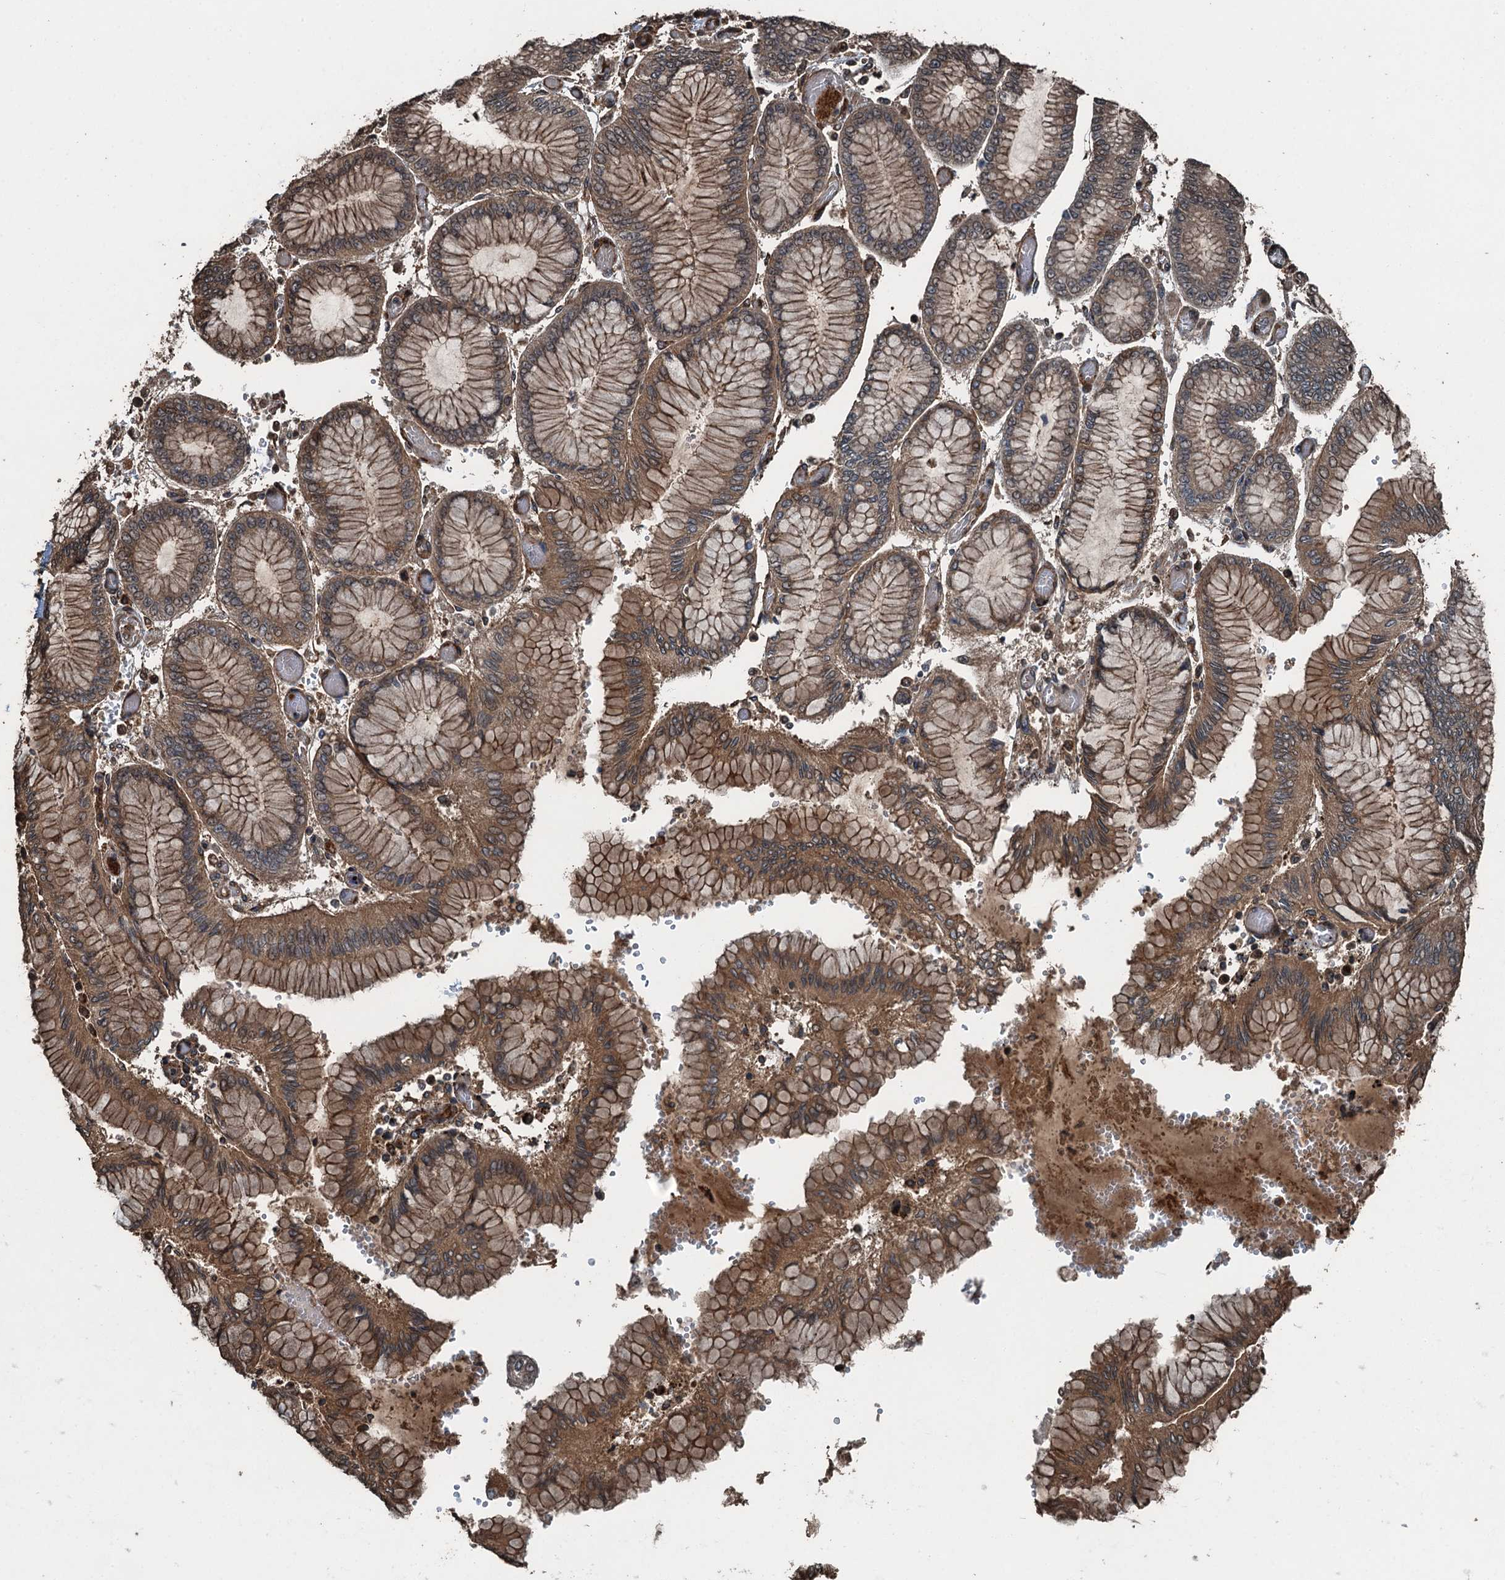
{"staining": {"intensity": "moderate", "quantity": ">75%", "location": "cytoplasmic/membranous"}, "tissue": "stomach cancer", "cell_type": "Tumor cells", "image_type": "cancer", "snomed": [{"axis": "morphology", "description": "Adenocarcinoma, NOS"}, {"axis": "topography", "description": "Stomach"}], "caption": "Stomach cancer tissue demonstrates moderate cytoplasmic/membranous staining in about >75% of tumor cells, visualized by immunohistochemistry.", "gene": "TCTN1", "patient": {"sex": "male", "age": 76}}